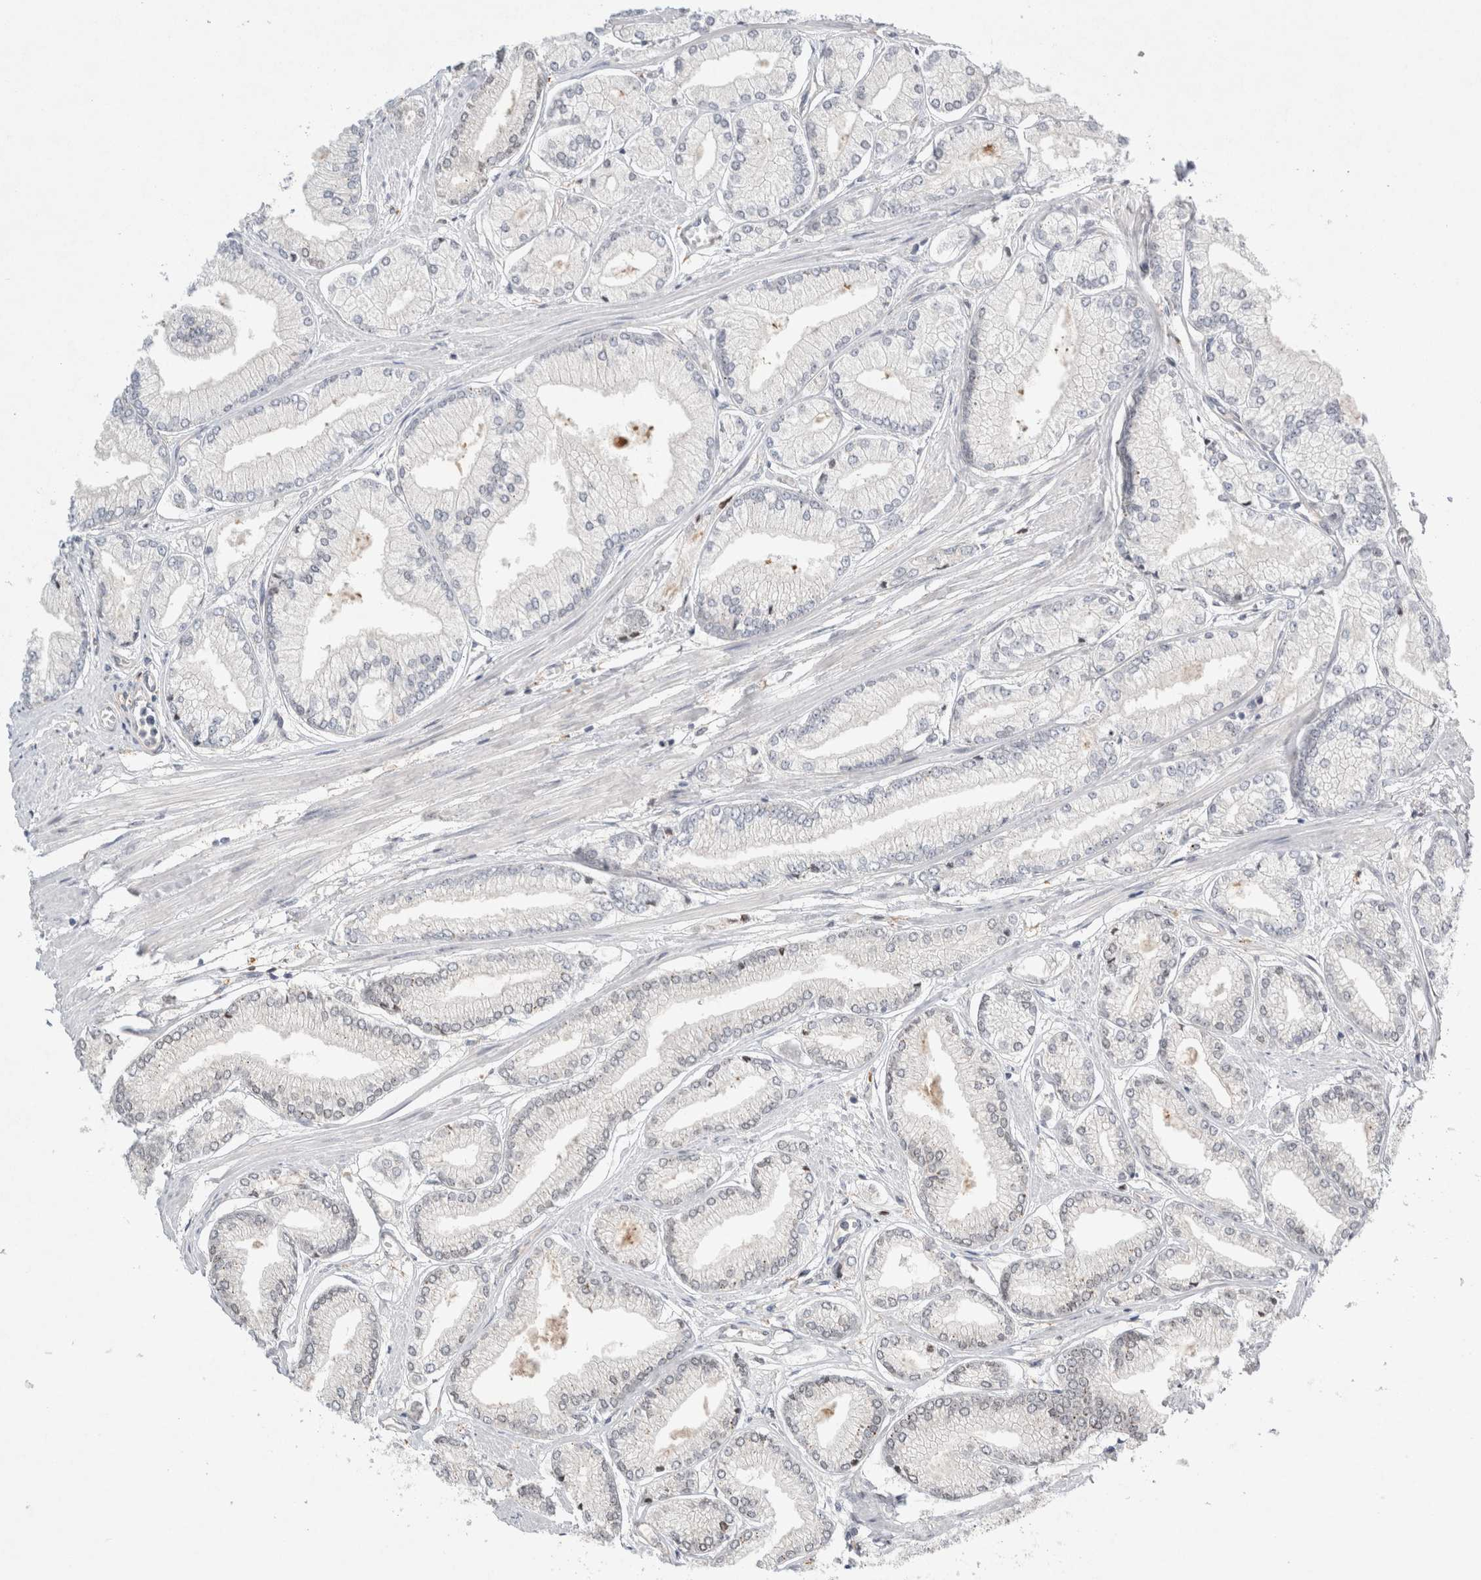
{"staining": {"intensity": "negative", "quantity": "none", "location": "none"}, "tissue": "prostate cancer", "cell_type": "Tumor cells", "image_type": "cancer", "snomed": [{"axis": "morphology", "description": "Adenocarcinoma, Low grade"}, {"axis": "topography", "description": "Prostate"}], "caption": "This micrograph is of prostate low-grade adenocarcinoma stained with immunohistochemistry (IHC) to label a protein in brown with the nuclei are counter-stained blue. There is no staining in tumor cells.", "gene": "CDCA7L", "patient": {"sex": "male", "age": 52}}